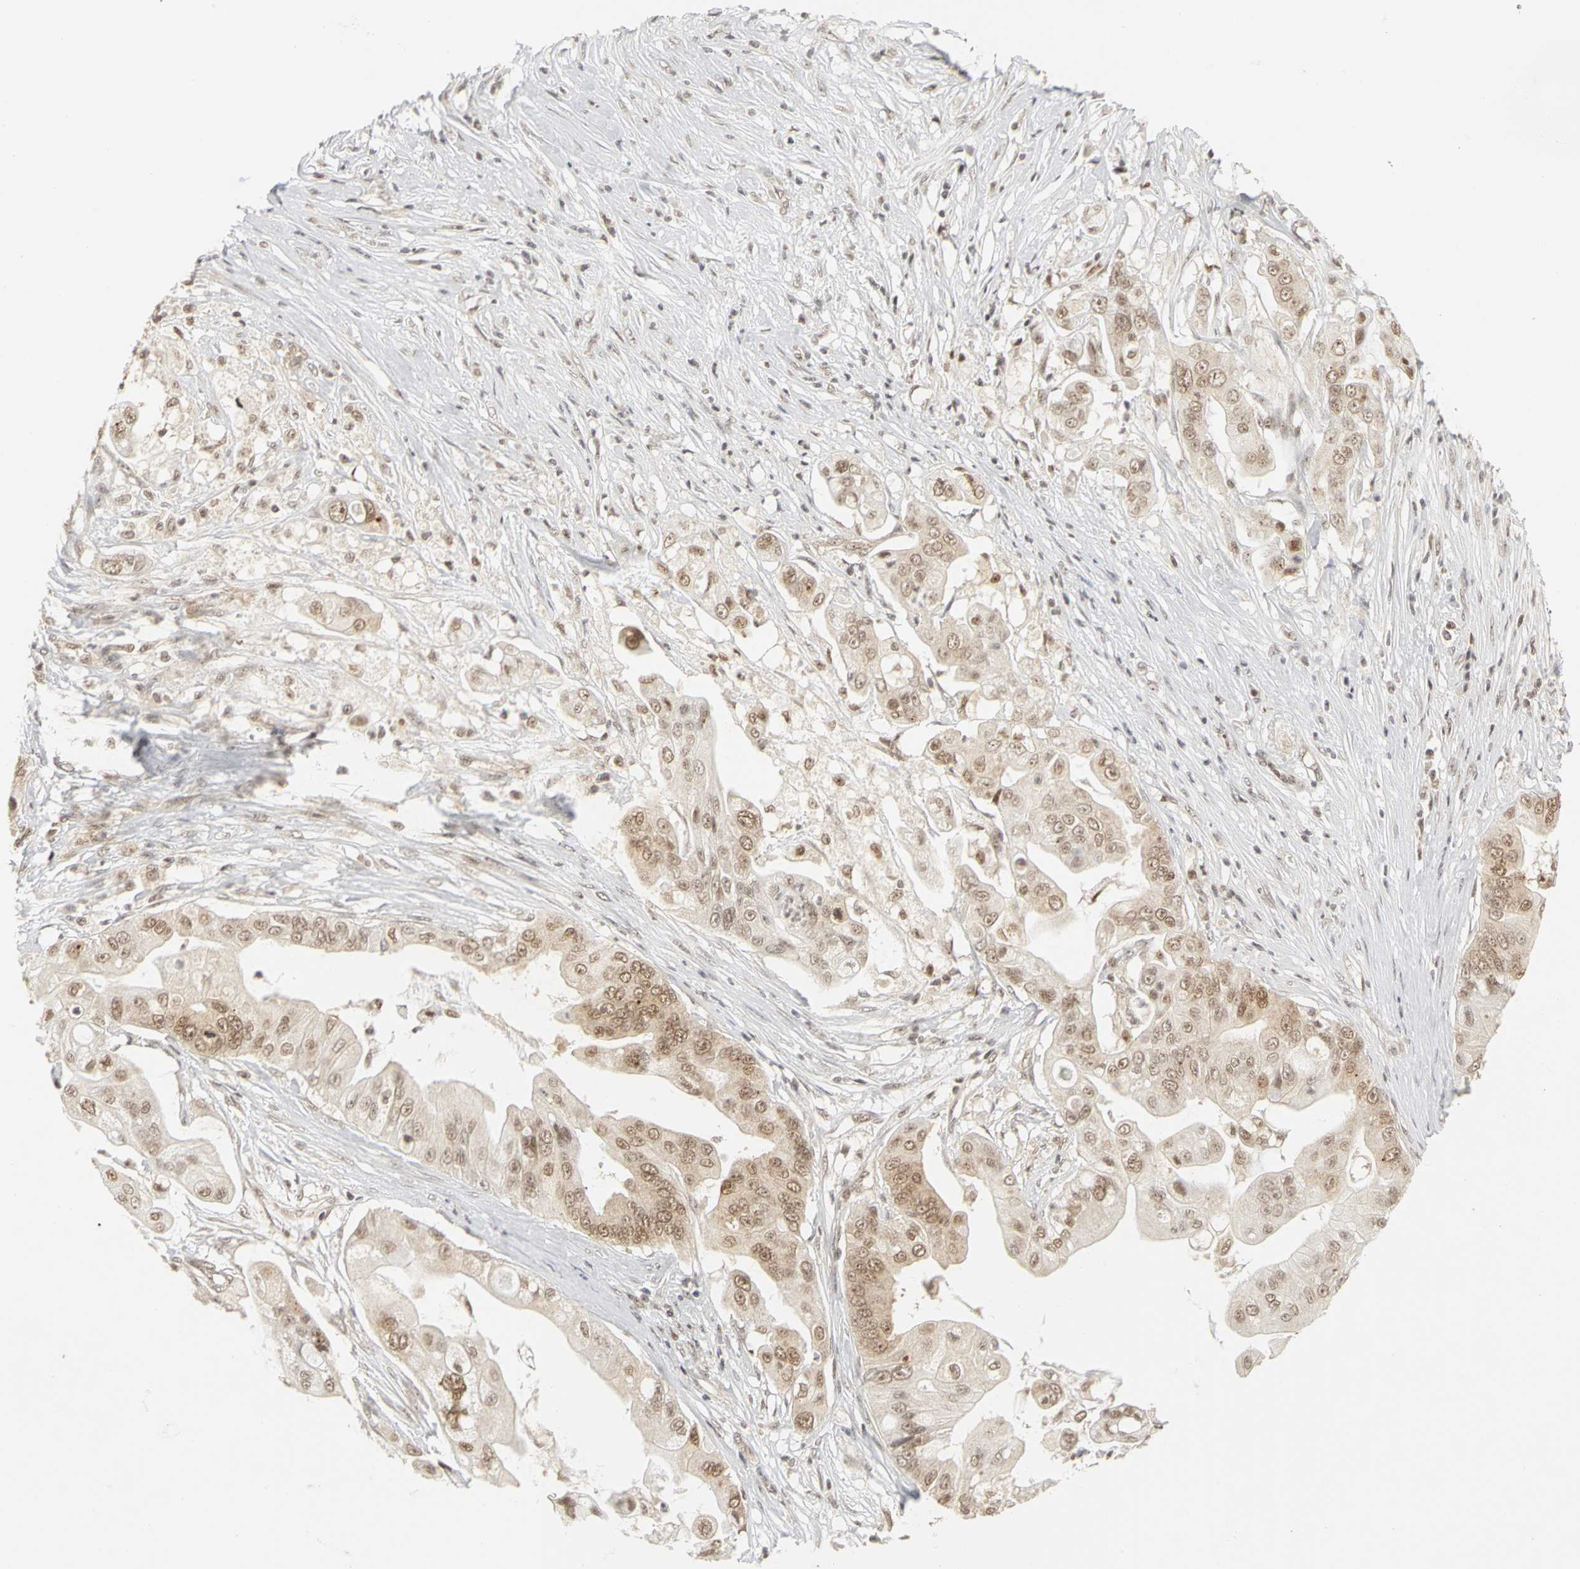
{"staining": {"intensity": "moderate", "quantity": ">75%", "location": "cytoplasmic/membranous,nuclear"}, "tissue": "pancreatic cancer", "cell_type": "Tumor cells", "image_type": "cancer", "snomed": [{"axis": "morphology", "description": "Adenocarcinoma, NOS"}, {"axis": "topography", "description": "Pancreas"}], "caption": "Pancreatic cancer stained for a protein (brown) exhibits moderate cytoplasmic/membranous and nuclear positive positivity in about >75% of tumor cells.", "gene": "CSNK2B", "patient": {"sex": "female", "age": 75}}